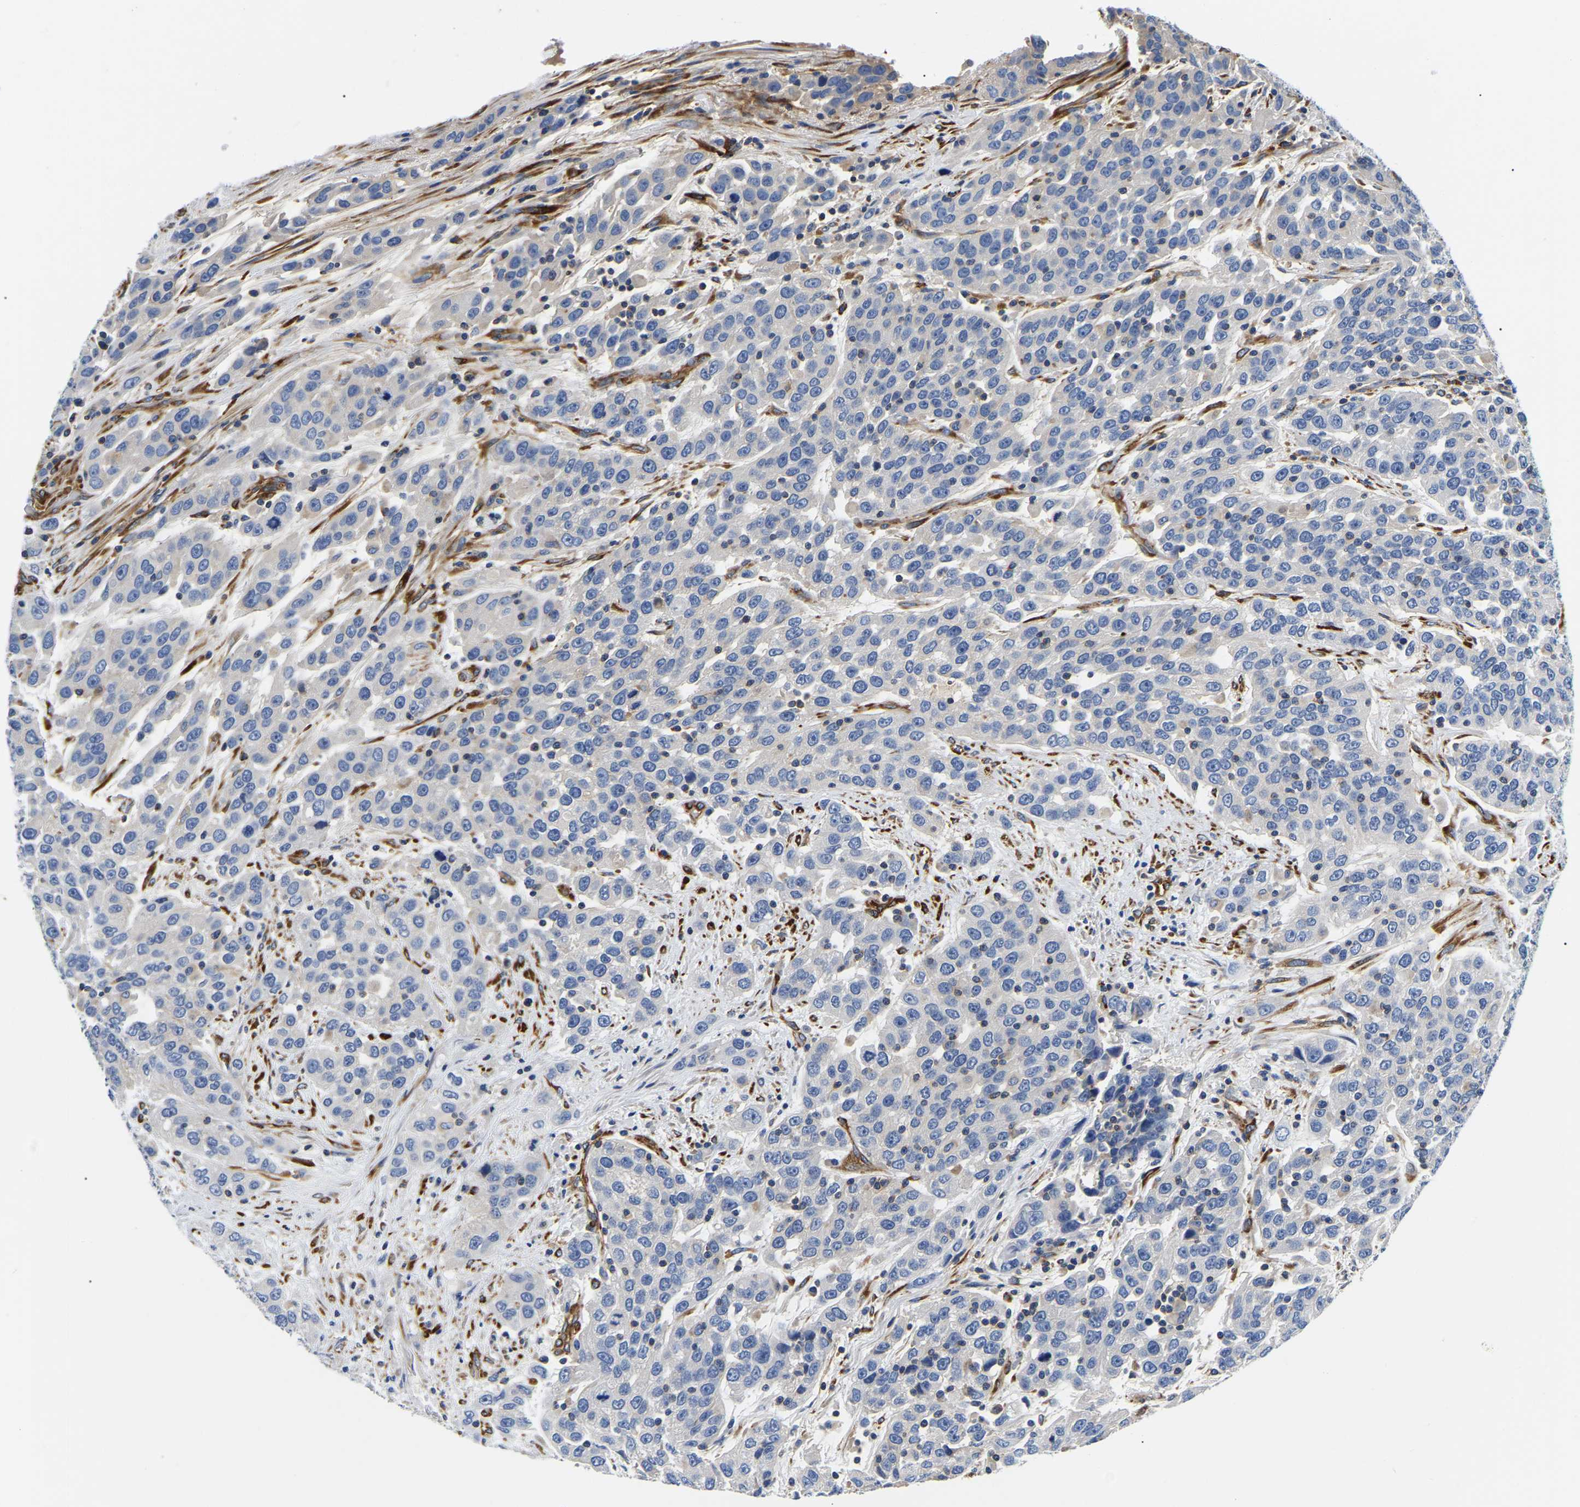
{"staining": {"intensity": "negative", "quantity": "none", "location": "none"}, "tissue": "urothelial cancer", "cell_type": "Tumor cells", "image_type": "cancer", "snomed": [{"axis": "morphology", "description": "Urothelial carcinoma, High grade"}, {"axis": "topography", "description": "Urinary bladder"}], "caption": "There is no significant expression in tumor cells of urothelial cancer.", "gene": "DUSP8", "patient": {"sex": "female", "age": 80}}